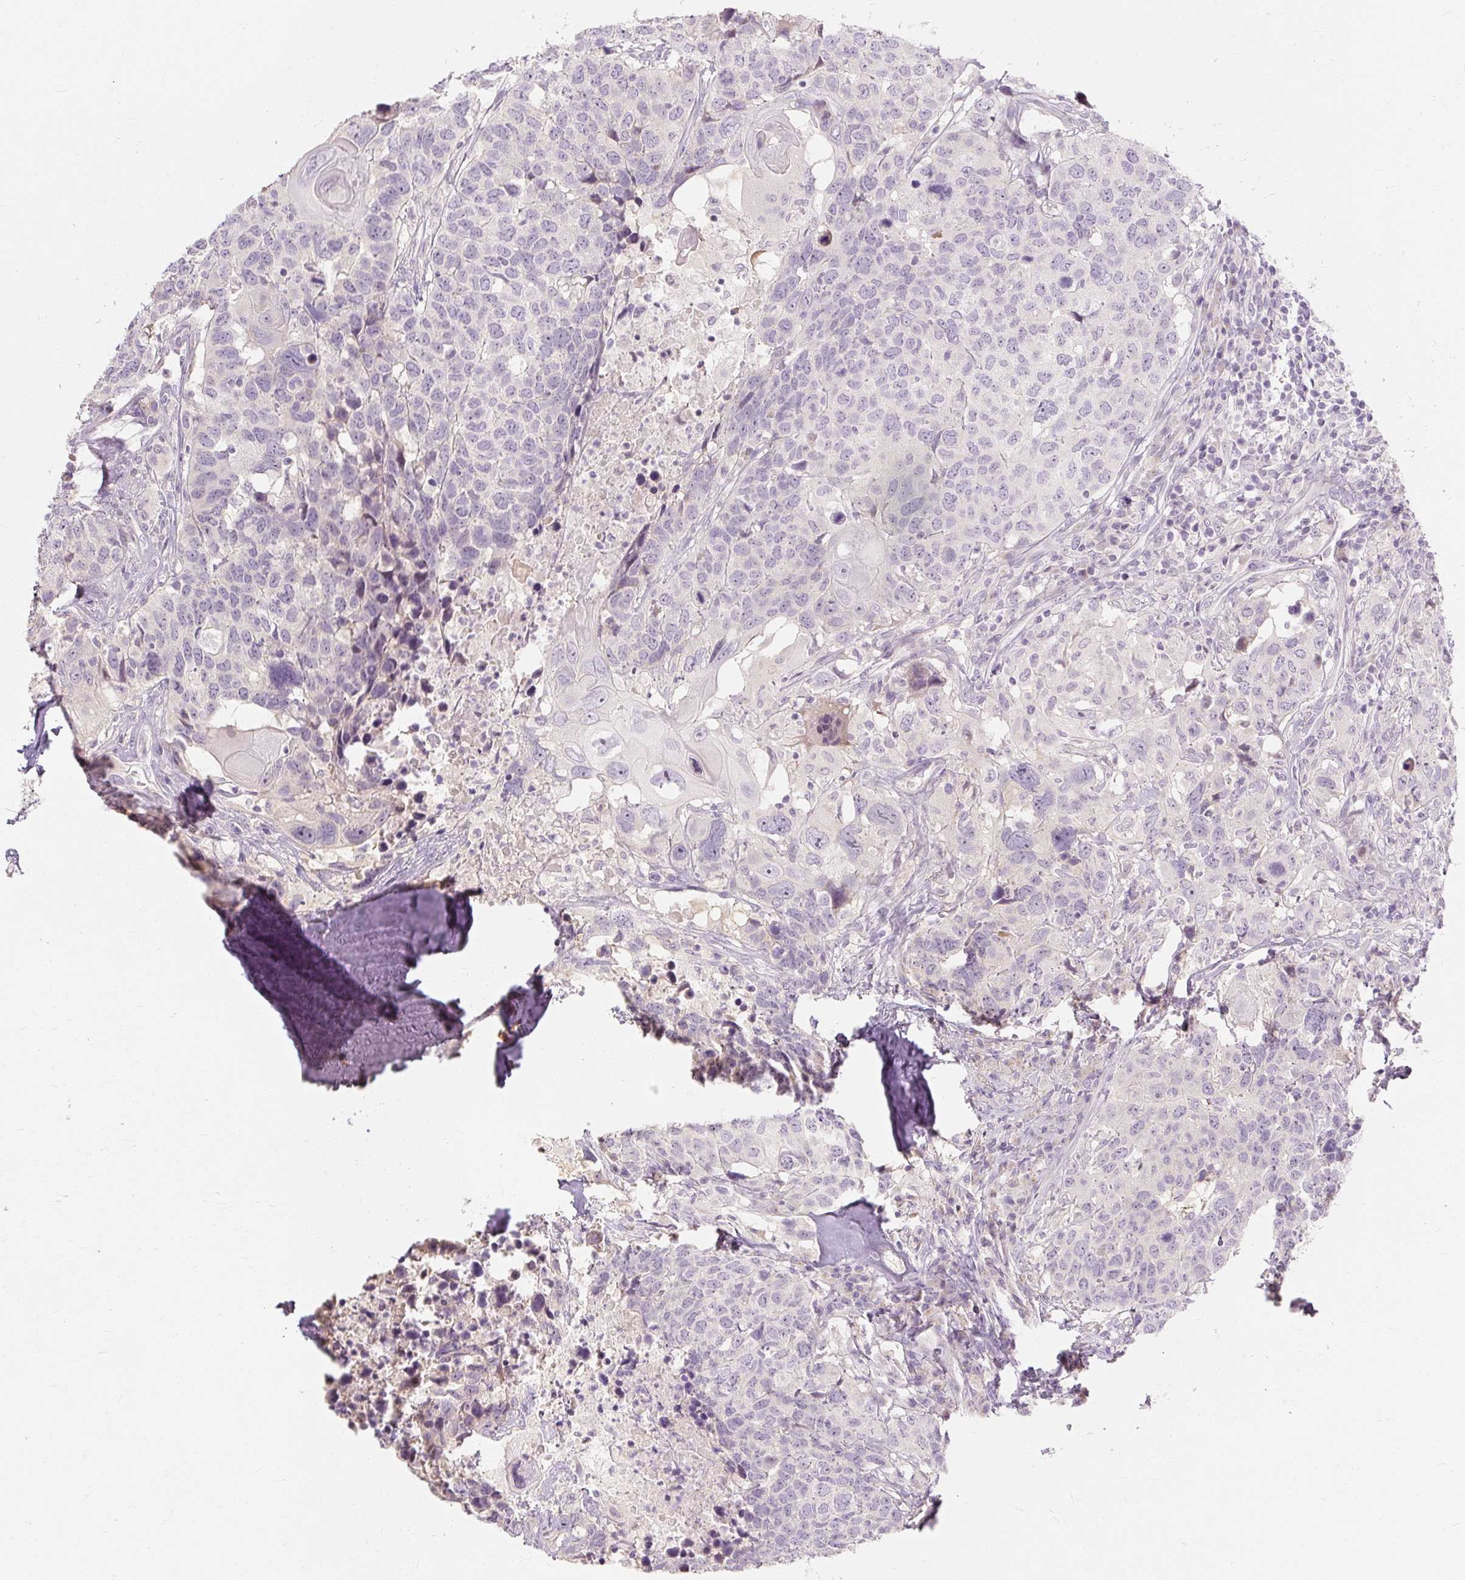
{"staining": {"intensity": "negative", "quantity": "none", "location": "none"}, "tissue": "head and neck cancer", "cell_type": "Tumor cells", "image_type": "cancer", "snomed": [{"axis": "morphology", "description": "Normal tissue, NOS"}, {"axis": "morphology", "description": "Squamous cell carcinoma, NOS"}, {"axis": "topography", "description": "Skeletal muscle"}, {"axis": "topography", "description": "Vascular tissue"}, {"axis": "topography", "description": "Peripheral nerve tissue"}, {"axis": "topography", "description": "Head-Neck"}], "caption": "There is no significant staining in tumor cells of head and neck cancer (squamous cell carcinoma).", "gene": "CAPN3", "patient": {"sex": "male", "age": 66}}